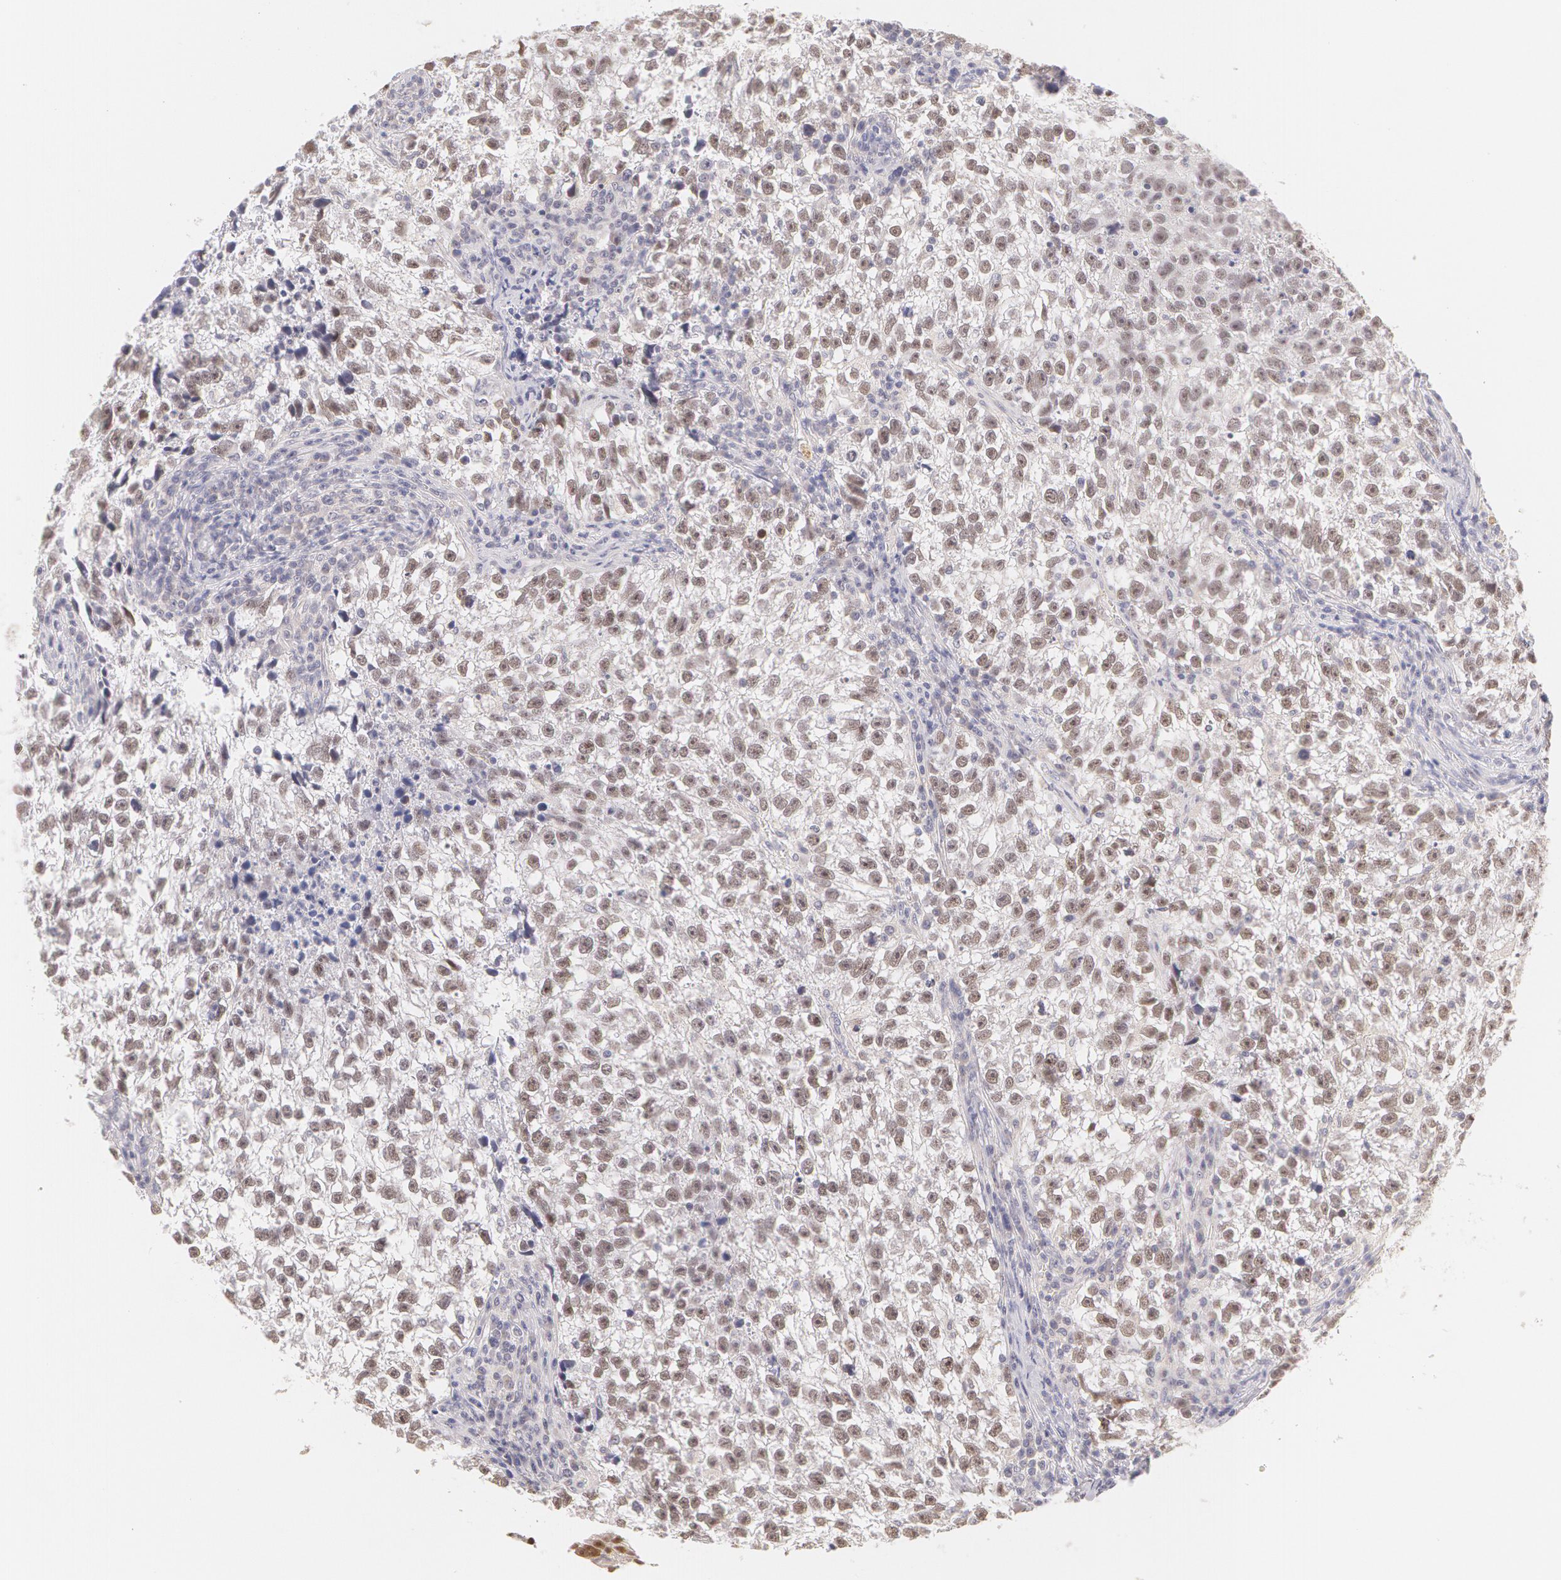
{"staining": {"intensity": "weak", "quantity": "25%-75%", "location": "nuclear"}, "tissue": "testis cancer", "cell_type": "Tumor cells", "image_type": "cancer", "snomed": [{"axis": "morphology", "description": "Seminoma, NOS"}, {"axis": "topography", "description": "Testis"}], "caption": "IHC image of neoplastic tissue: human testis cancer stained using IHC reveals low levels of weak protein expression localized specifically in the nuclear of tumor cells, appearing as a nuclear brown color.", "gene": "ZNF597", "patient": {"sex": "male", "age": 38}}